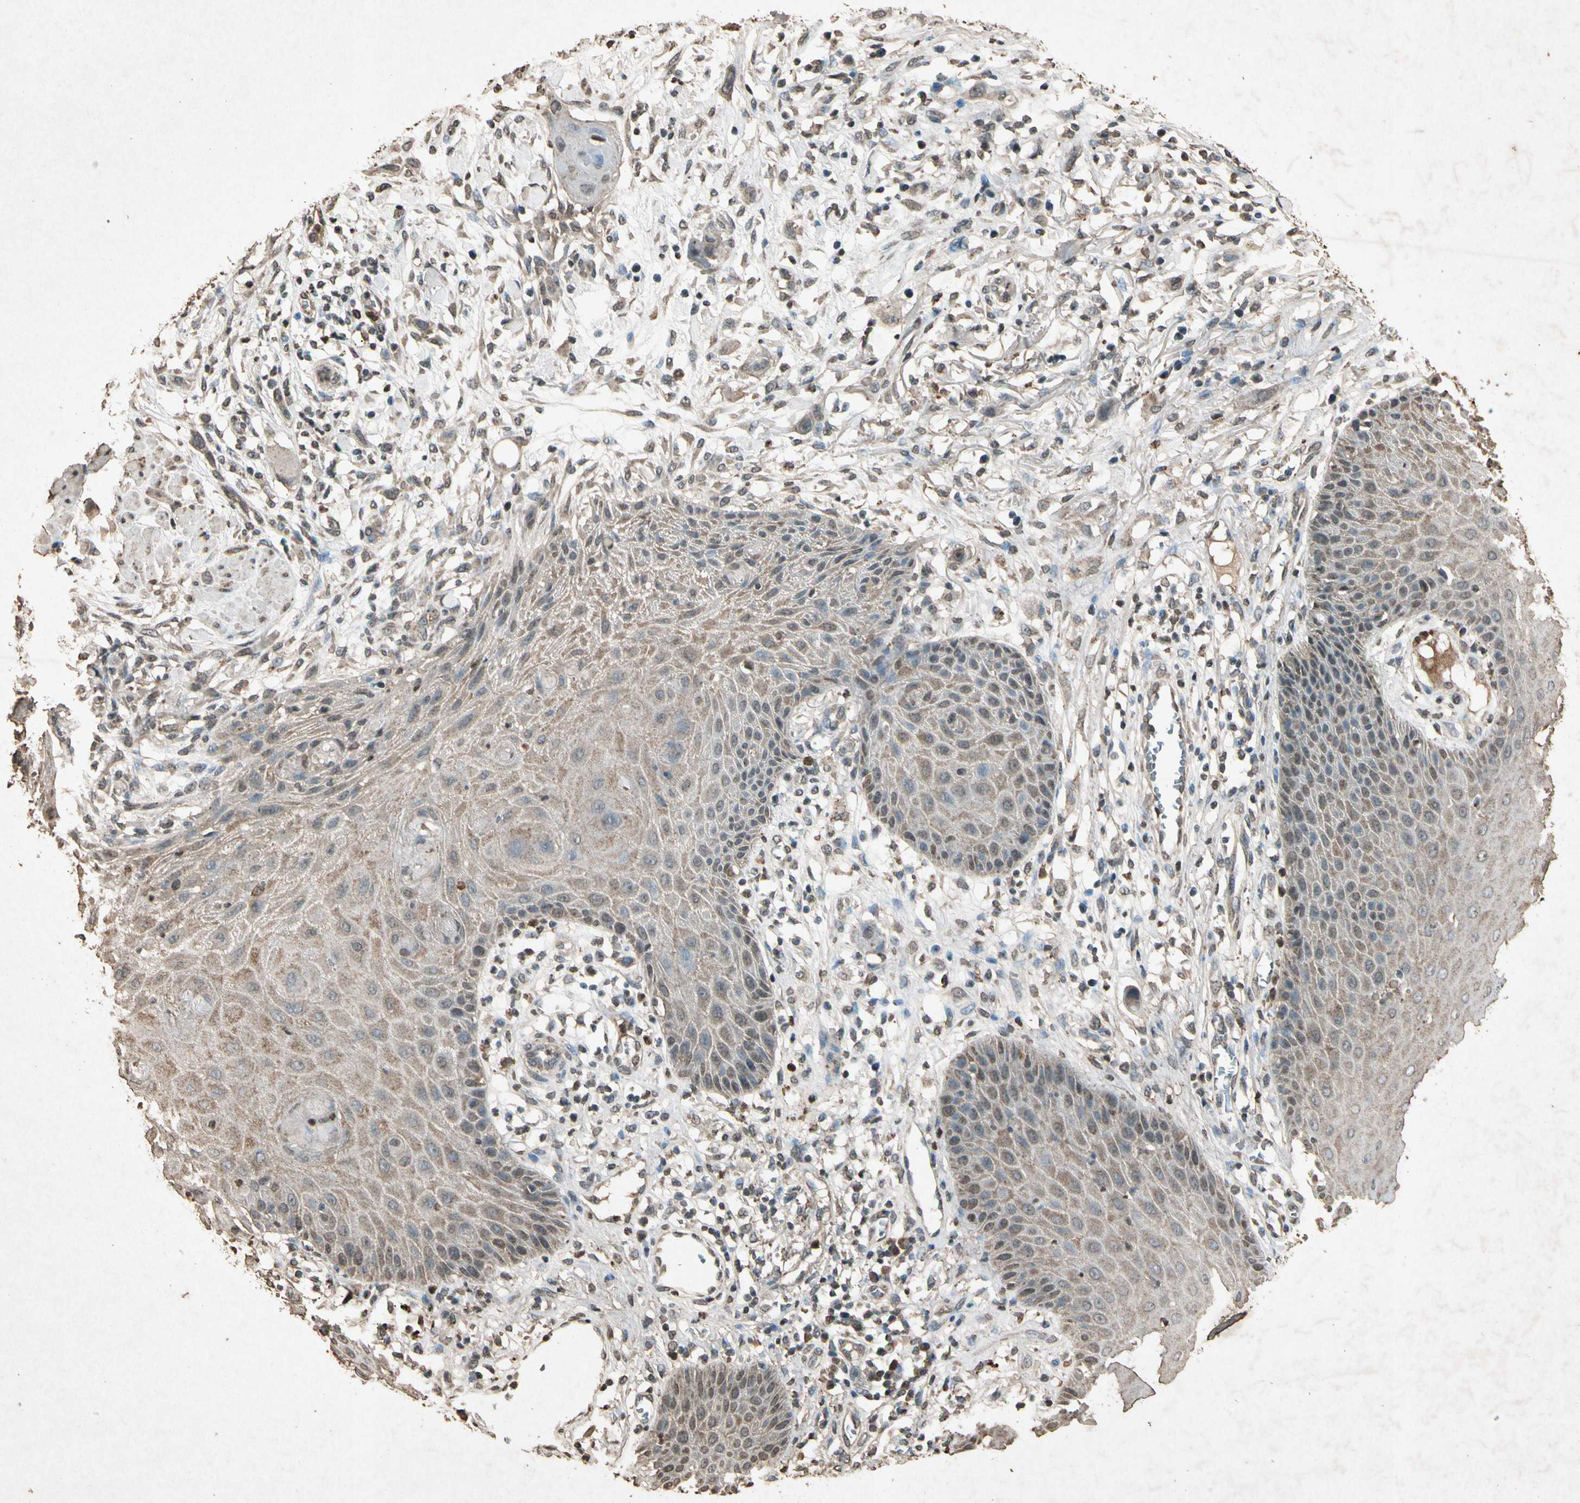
{"staining": {"intensity": "strong", "quantity": ">75%", "location": "cytoplasmic/membranous"}, "tissue": "skin cancer", "cell_type": "Tumor cells", "image_type": "cancer", "snomed": [{"axis": "morphology", "description": "Normal tissue, NOS"}, {"axis": "morphology", "description": "Squamous cell carcinoma, NOS"}, {"axis": "topography", "description": "Skin"}], "caption": "IHC (DAB) staining of human skin cancer (squamous cell carcinoma) reveals strong cytoplasmic/membranous protein expression in approximately >75% of tumor cells.", "gene": "GC", "patient": {"sex": "female", "age": 59}}